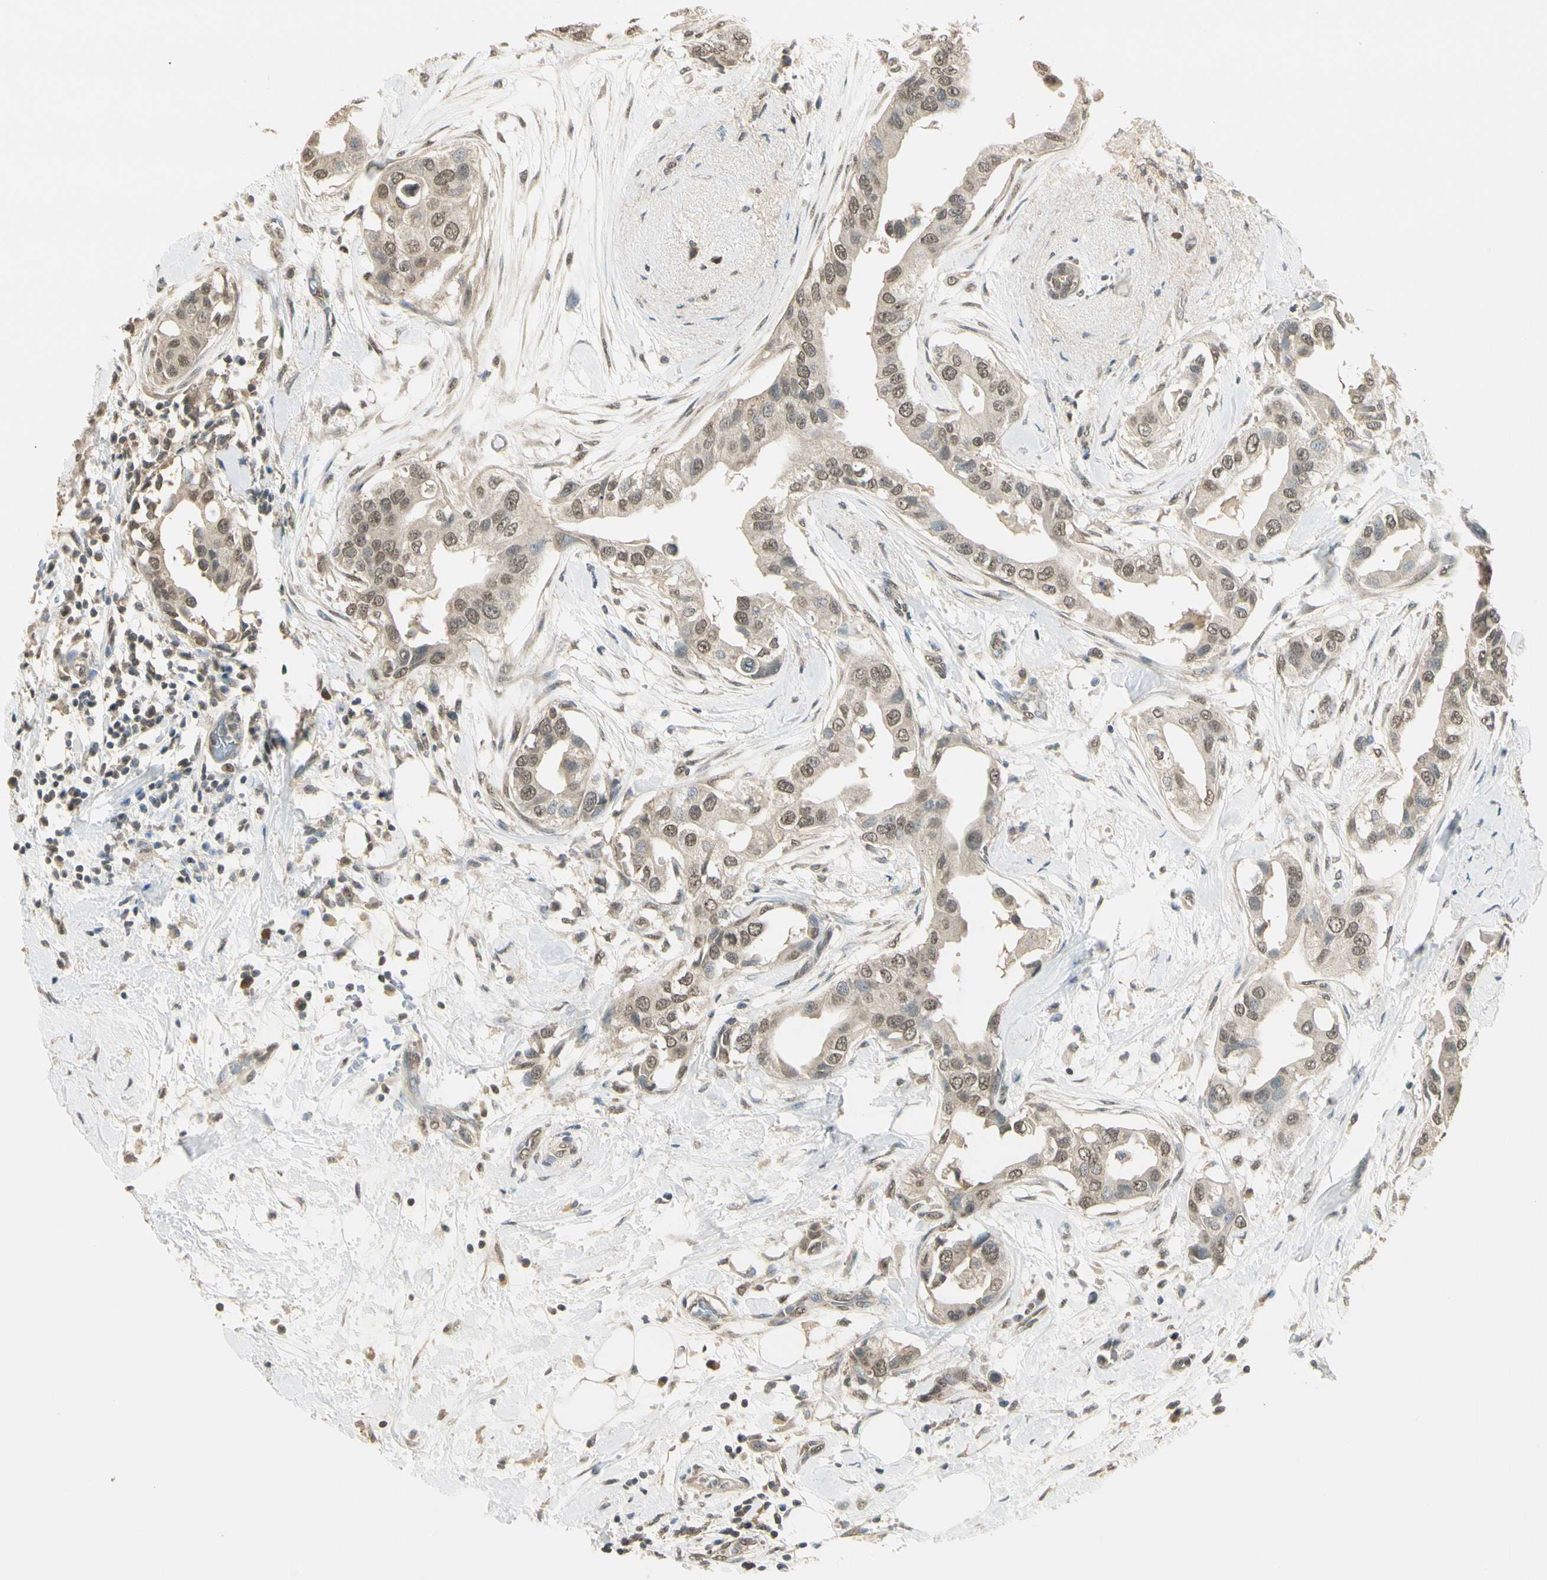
{"staining": {"intensity": "moderate", "quantity": ">75%", "location": "cytoplasmic/membranous,nuclear"}, "tissue": "breast cancer", "cell_type": "Tumor cells", "image_type": "cancer", "snomed": [{"axis": "morphology", "description": "Duct carcinoma"}, {"axis": "topography", "description": "Breast"}], "caption": "Breast cancer (infiltrating ductal carcinoma) tissue exhibits moderate cytoplasmic/membranous and nuclear expression in about >75% of tumor cells, visualized by immunohistochemistry.", "gene": "SGCA", "patient": {"sex": "female", "age": 40}}